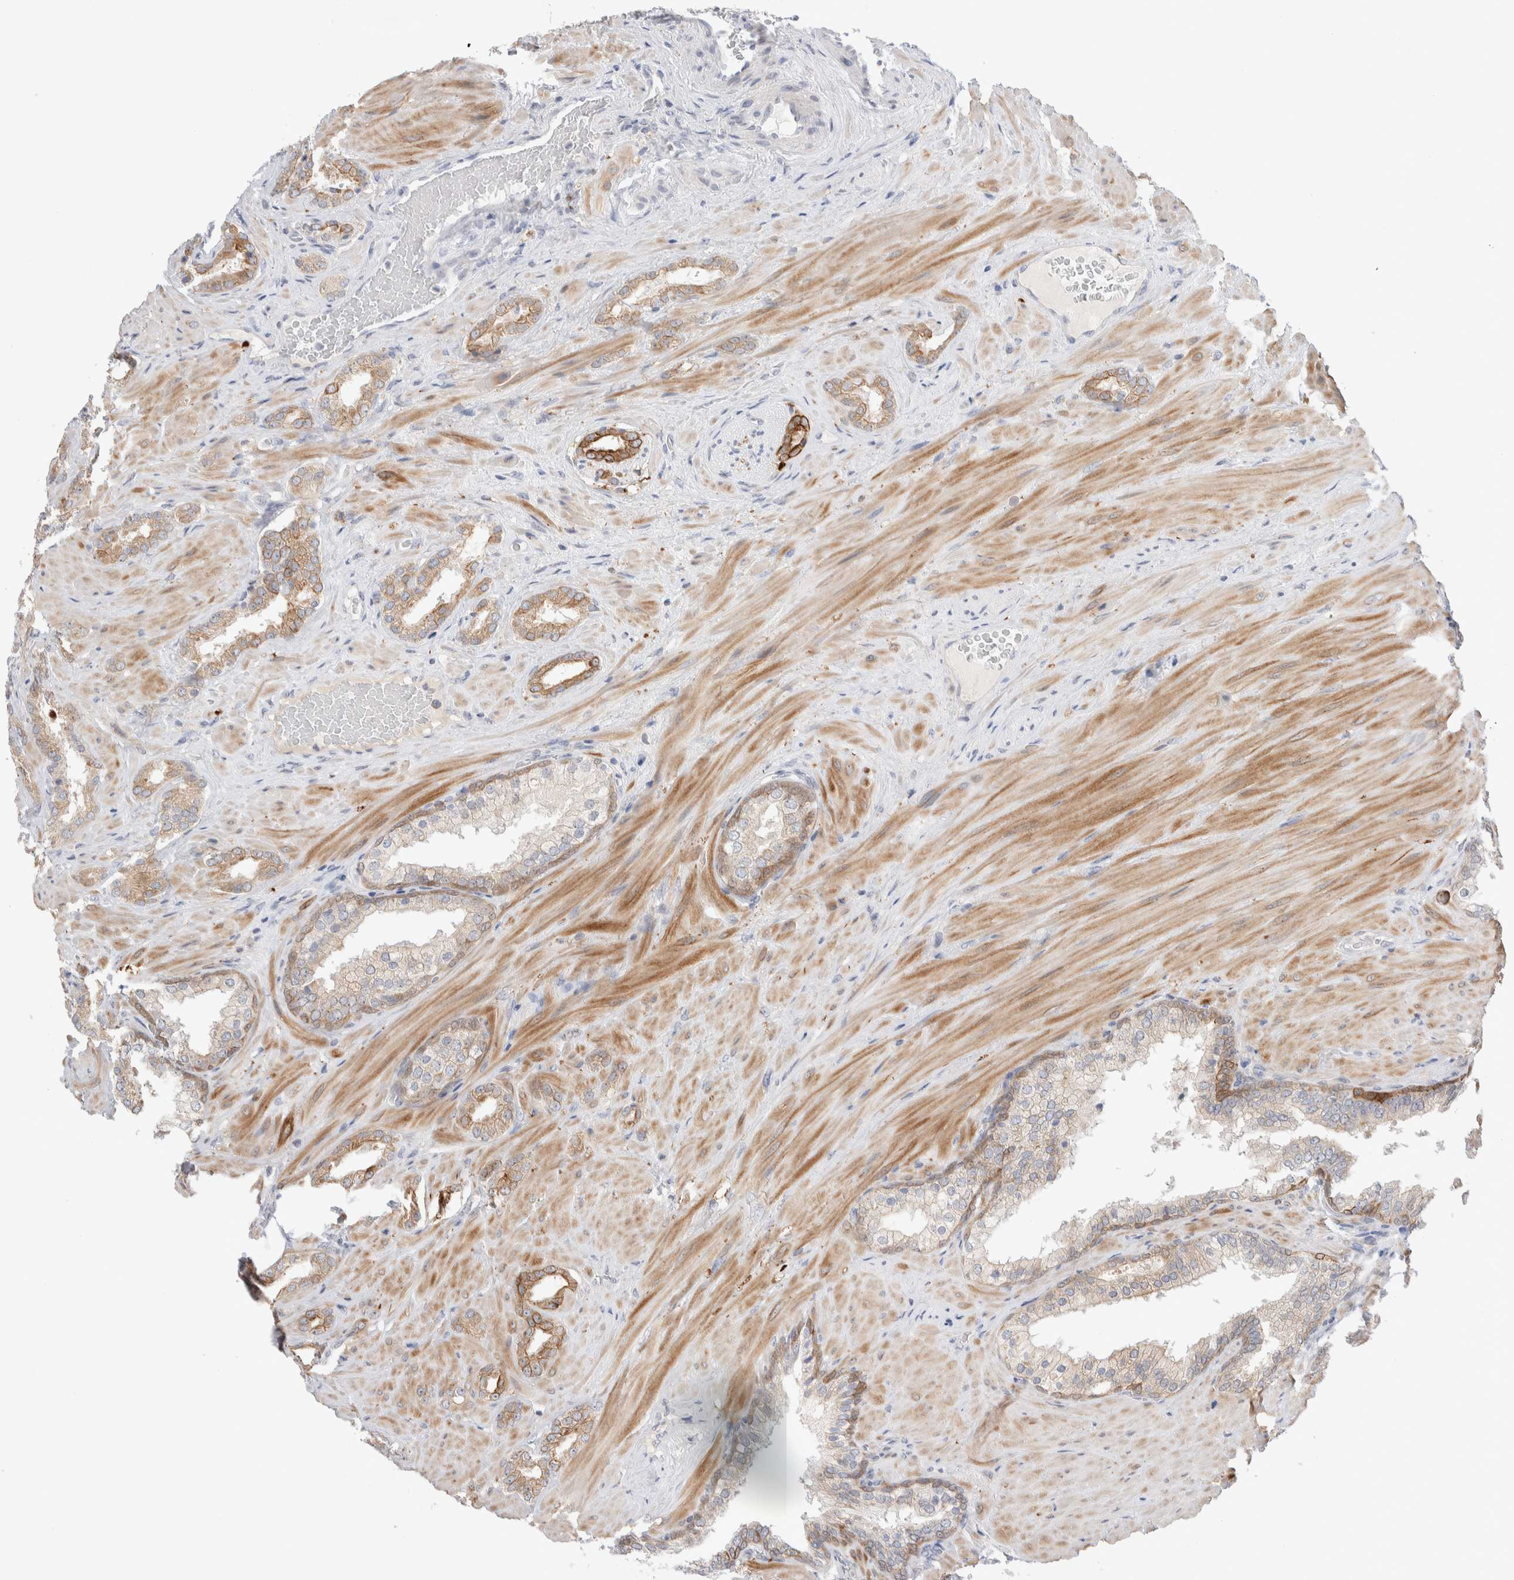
{"staining": {"intensity": "moderate", "quantity": ">75%", "location": "cytoplasmic/membranous"}, "tissue": "prostate cancer", "cell_type": "Tumor cells", "image_type": "cancer", "snomed": [{"axis": "morphology", "description": "Adenocarcinoma, High grade"}, {"axis": "topography", "description": "Prostate"}], "caption": "Prostate adenocarcinoma (high-grade) stained for a protein exhibits moderate cytoplasmic/membranous positivity in tumor cells.", "gene": "C1orf112", "patient": {"sex": "male", "age": 64}}